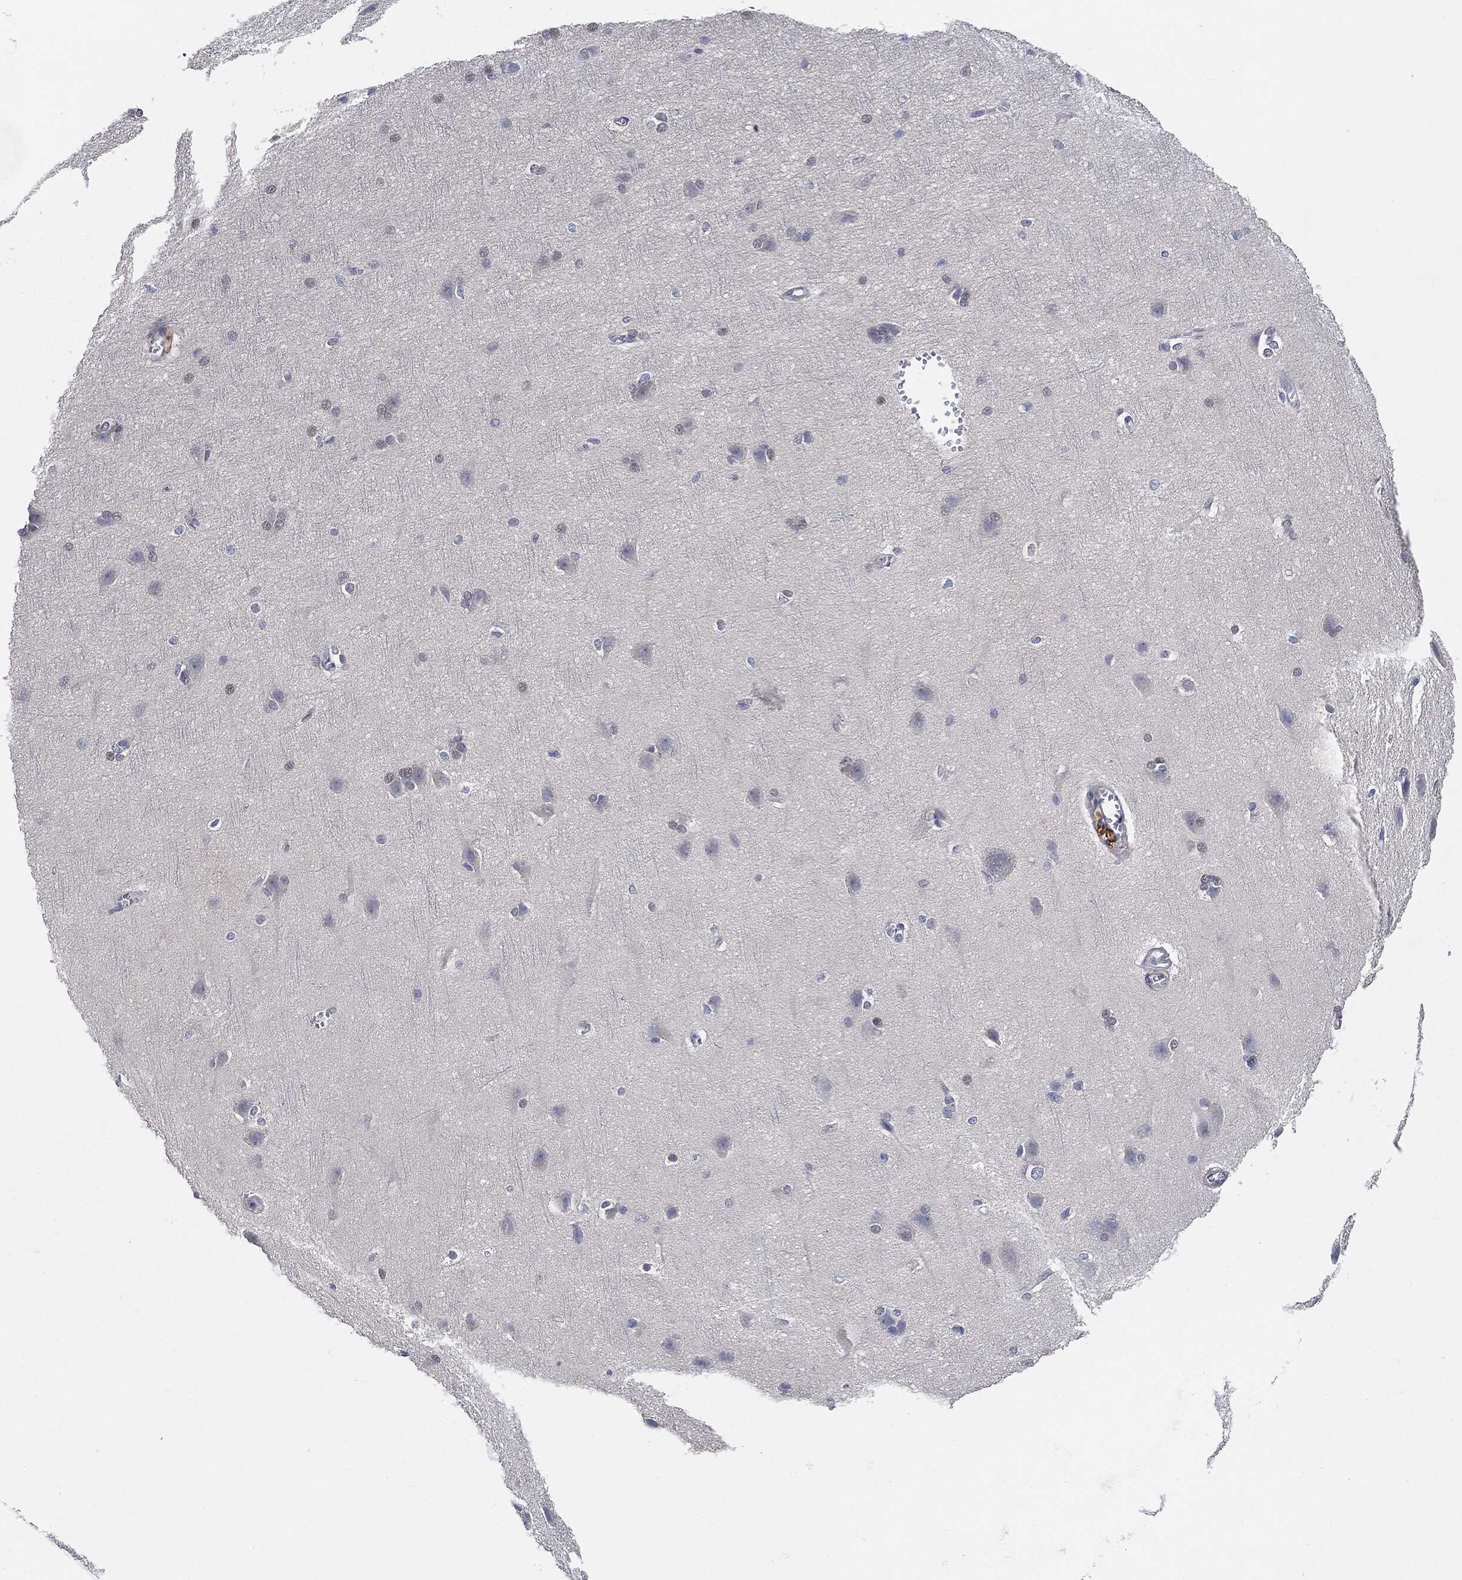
{"staining": {"intensity": "negative", "quantity": "none", "location": "none"}, "tissue": "cerebral cortex", "cell_type": "Endothelial cells", "image_type": "normal", "snomed": [{"axis": "morphology", "description": "Normal tissue, NOS"}, {"axis": "topography", "description": "Cerebral cortex"}], "caption": "This histopathology image is of normal cerebral cortex stained with immunohistochemistry (IHC) to label a protein in brown with the nuclei are counter-stained blue. There is no staining in endothelial cells.", "gene": "VSIG4", "patient": {"sex": "male", "age": 37}}